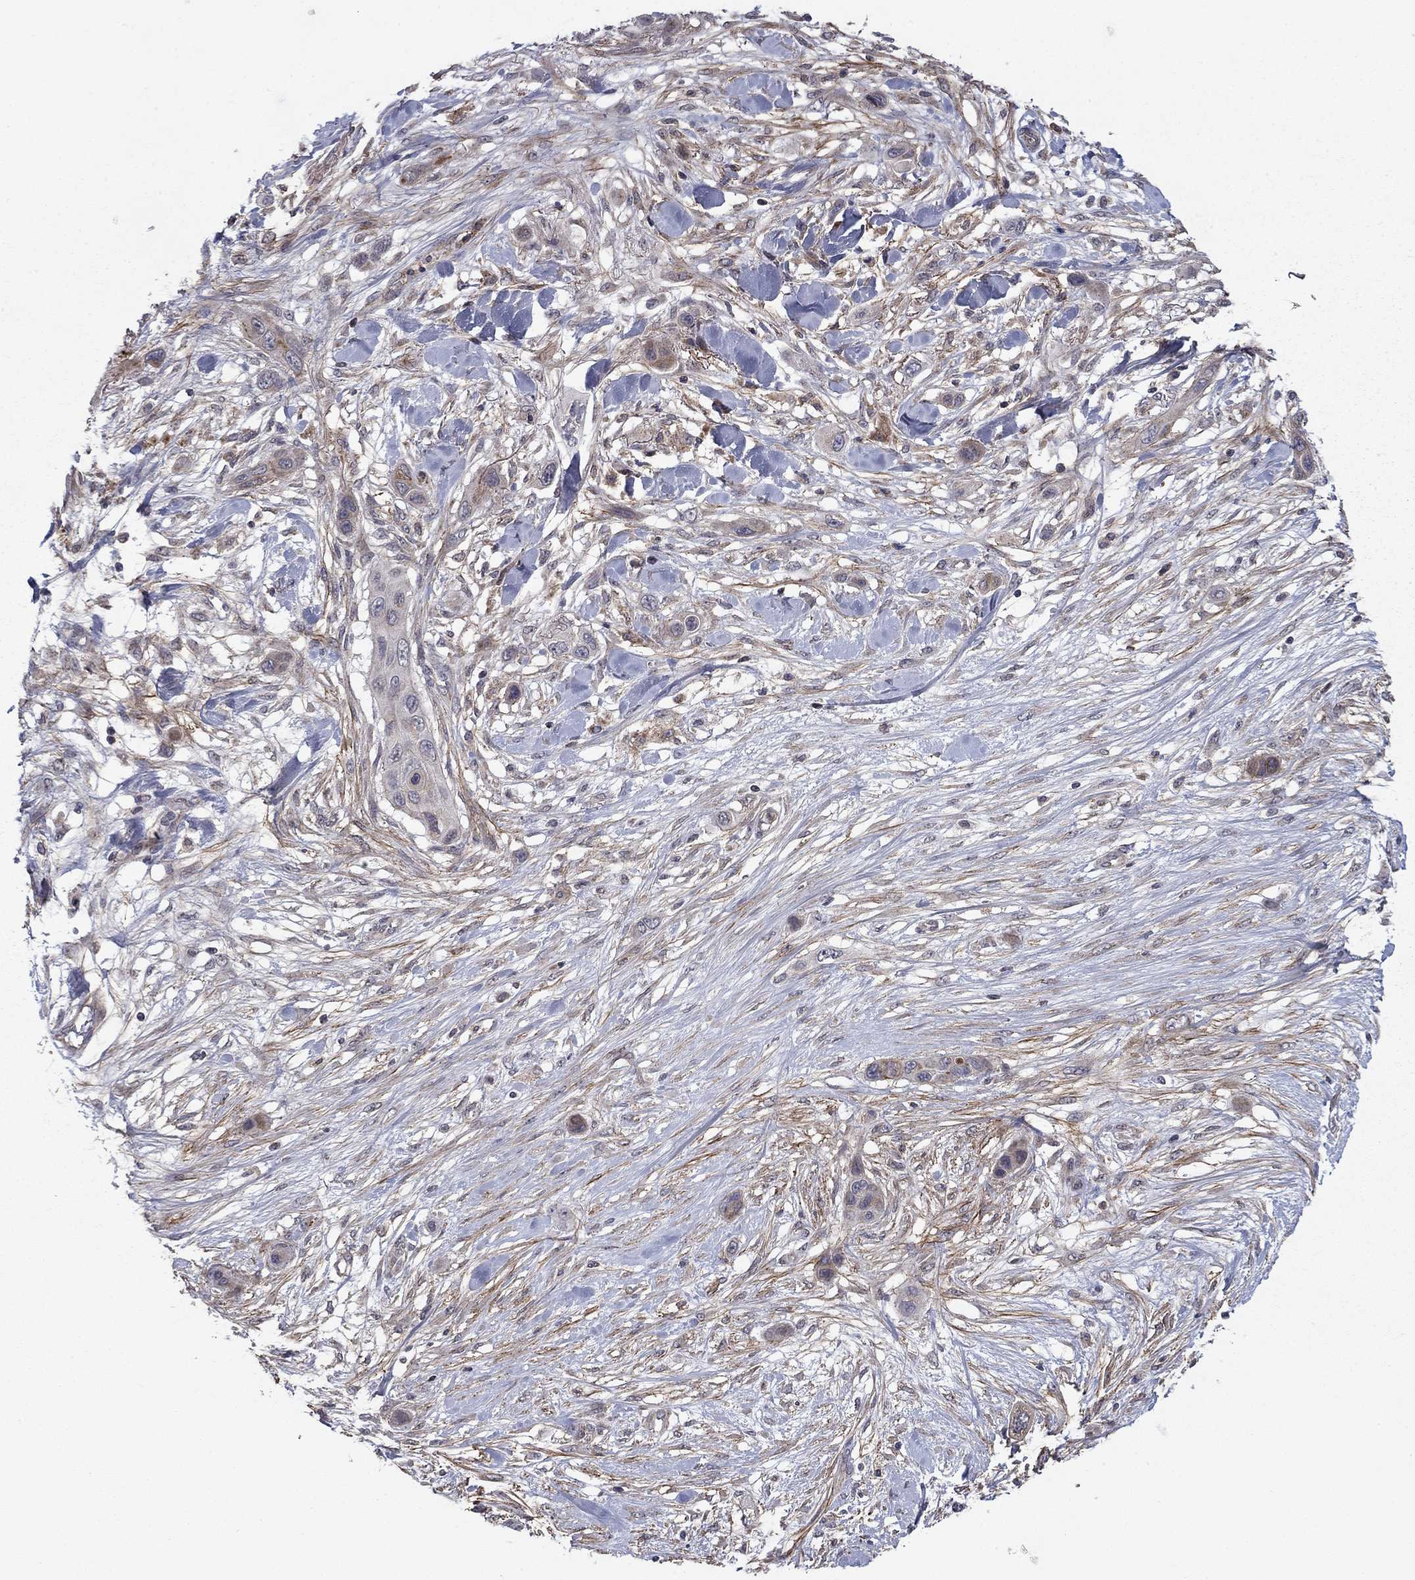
{"staining": {"intensity": "weak", "quantity": "<25%", "location": "cytoplasmic/membranous"}, "tissue": "skin cancer", "cell_type": "Tumor cells", "image_type": "cancer", "snomed": [{"axis": "morphology", "description": "Squamous cell carcinoma, NOS"}, {"axis": "topography", "description": "Skin"}], "caption": "Immunohistochemistry (IHC) of human skin squamous cell carcinoma exhibits no expression in tumor cells. (DAB immunohistochemistry visualized using brightfield microscopy, high magnification).", "gene": "DOP1B", "patient": {"sex": "male", "age": 79}}